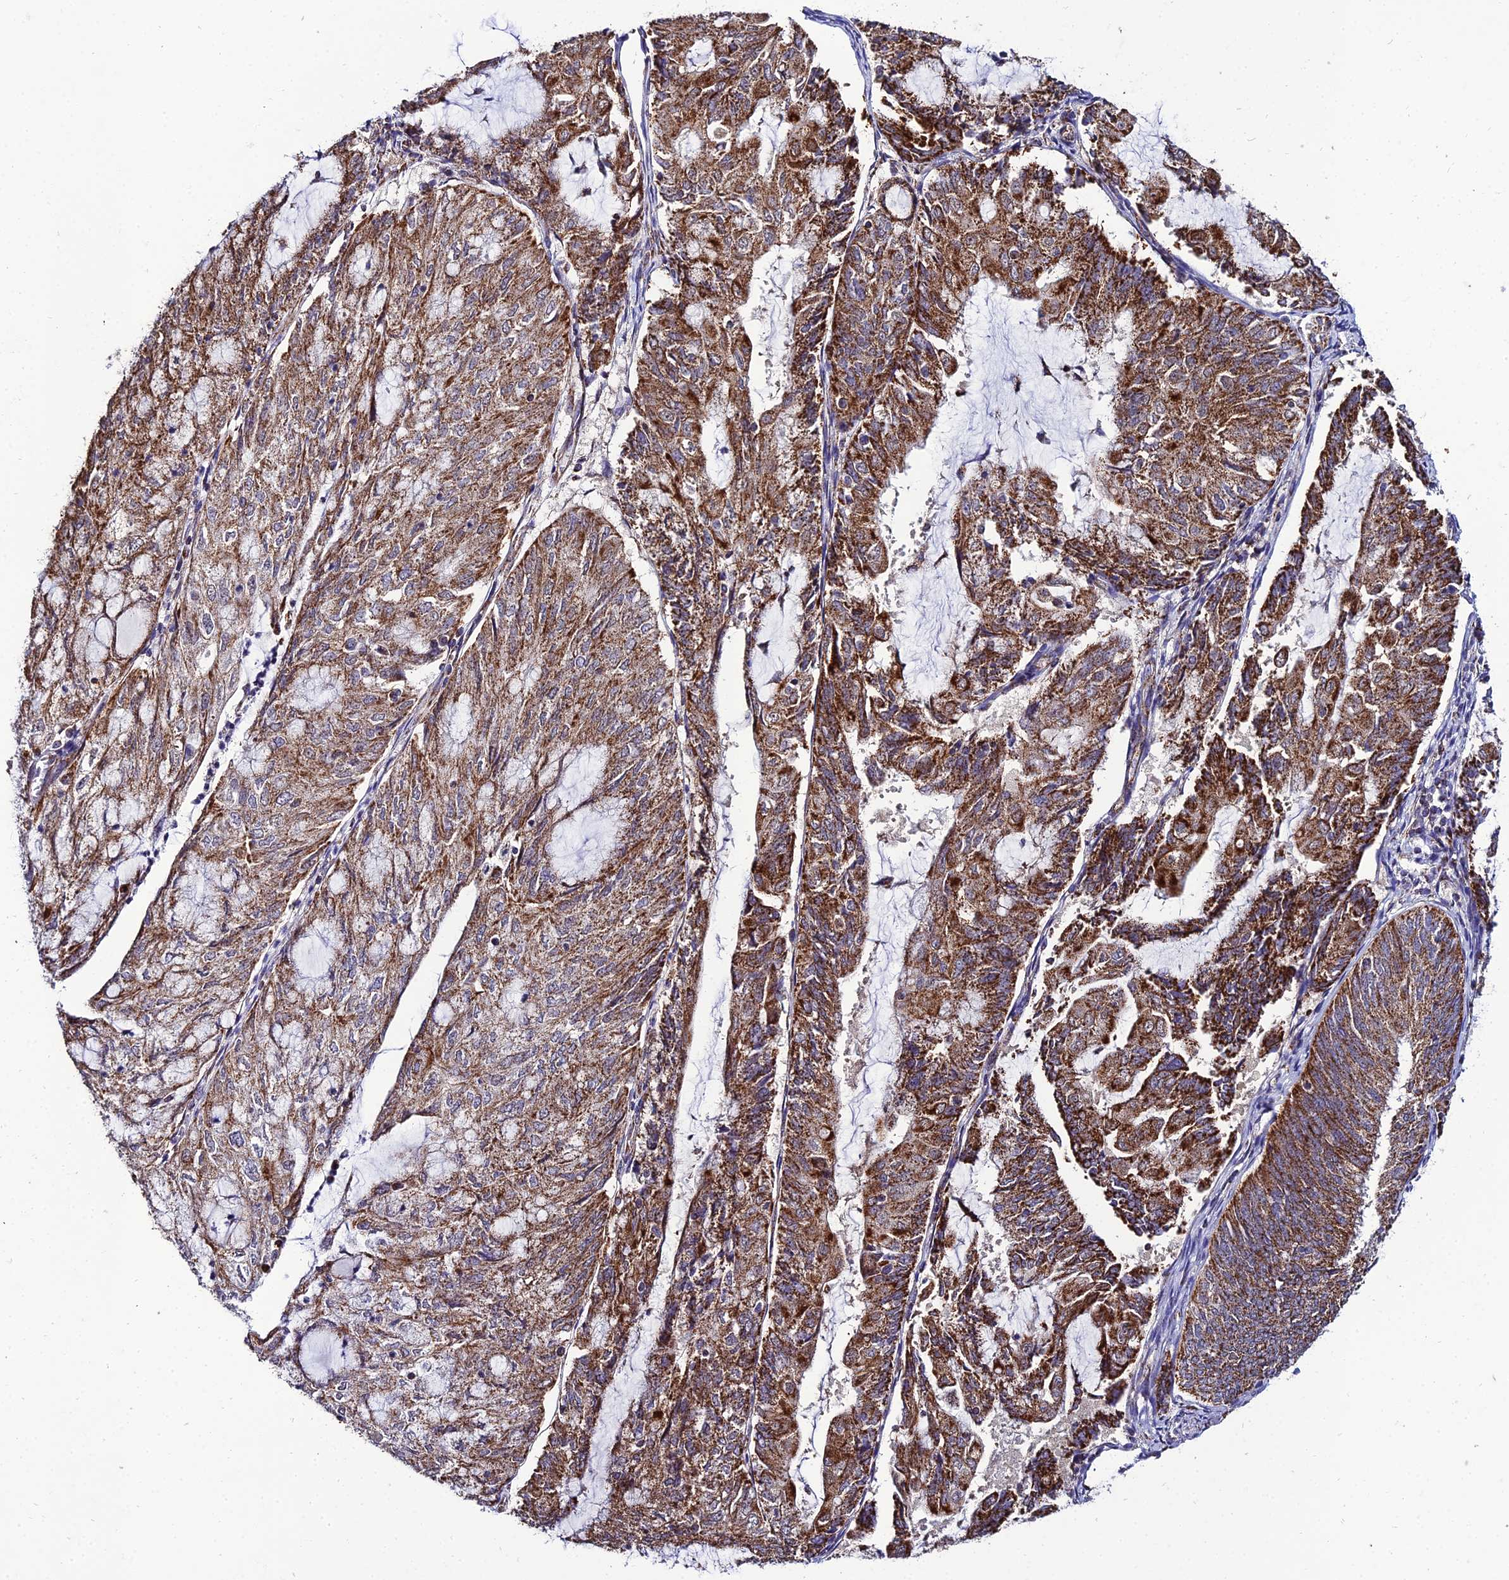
{"staining": {"intensity": "strong", "quantity": ">75%", "location": "cytoplasmic/membranous"}, "tissue": "endometrial cancer", "cell_type": "Tumor cells", "image_type": "cancer", "snomed": [{"axis": "morphology", "description": "Adenocarcinoma, NOS"}, {"axis": "topography", "description": "Endometrium"}], "caption": "A photomicrograph of endometrial cancer (adenocarcinoma) stained for a protein displays strong cytoplasmic/membranous brown staining in tumor cells.", "gene": "PSMD2", "patient": {"sex": "female", "age": 81}}